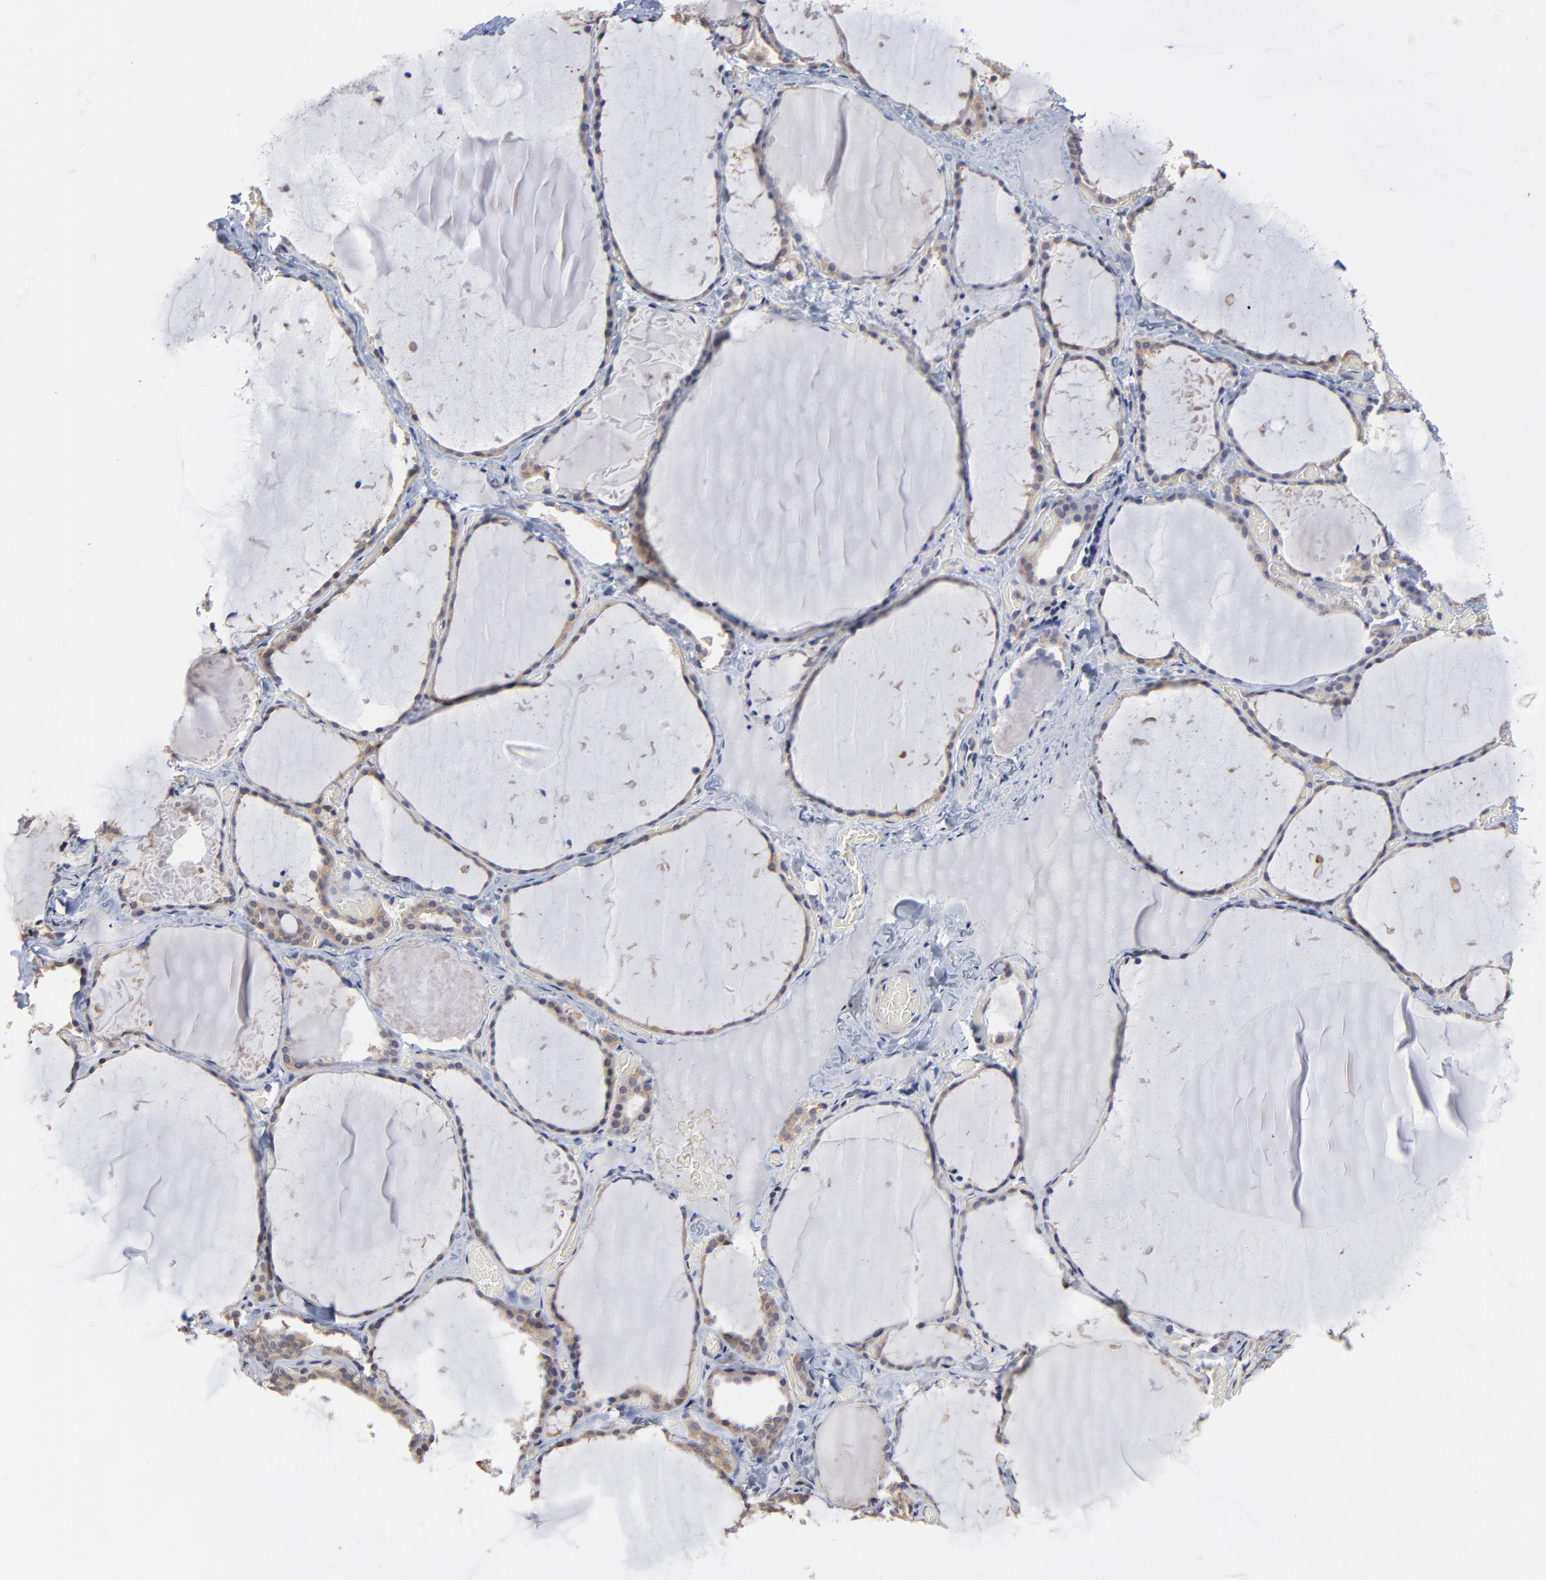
{"staining": {"intensity": "weak", "quantity": ">75%", "location": "cytoplasmic/membranous"}, "tissue": "thyroid gland", "cell_type": "Glandular cells", "image_type": "normal", "snomed": [{"axis": "morphology", "description": "Normal tissue, NOS"}, {"axis": "topography", "description": "Thyroid gland"}], "caption": "Glandular cells show low levels of weak cytoplasmic/membranous positivity in approximately >75% of cells in unremarkable thyroid gland.", "gene": "CCT2", "patient": {"sex": "female", "age": 22}}